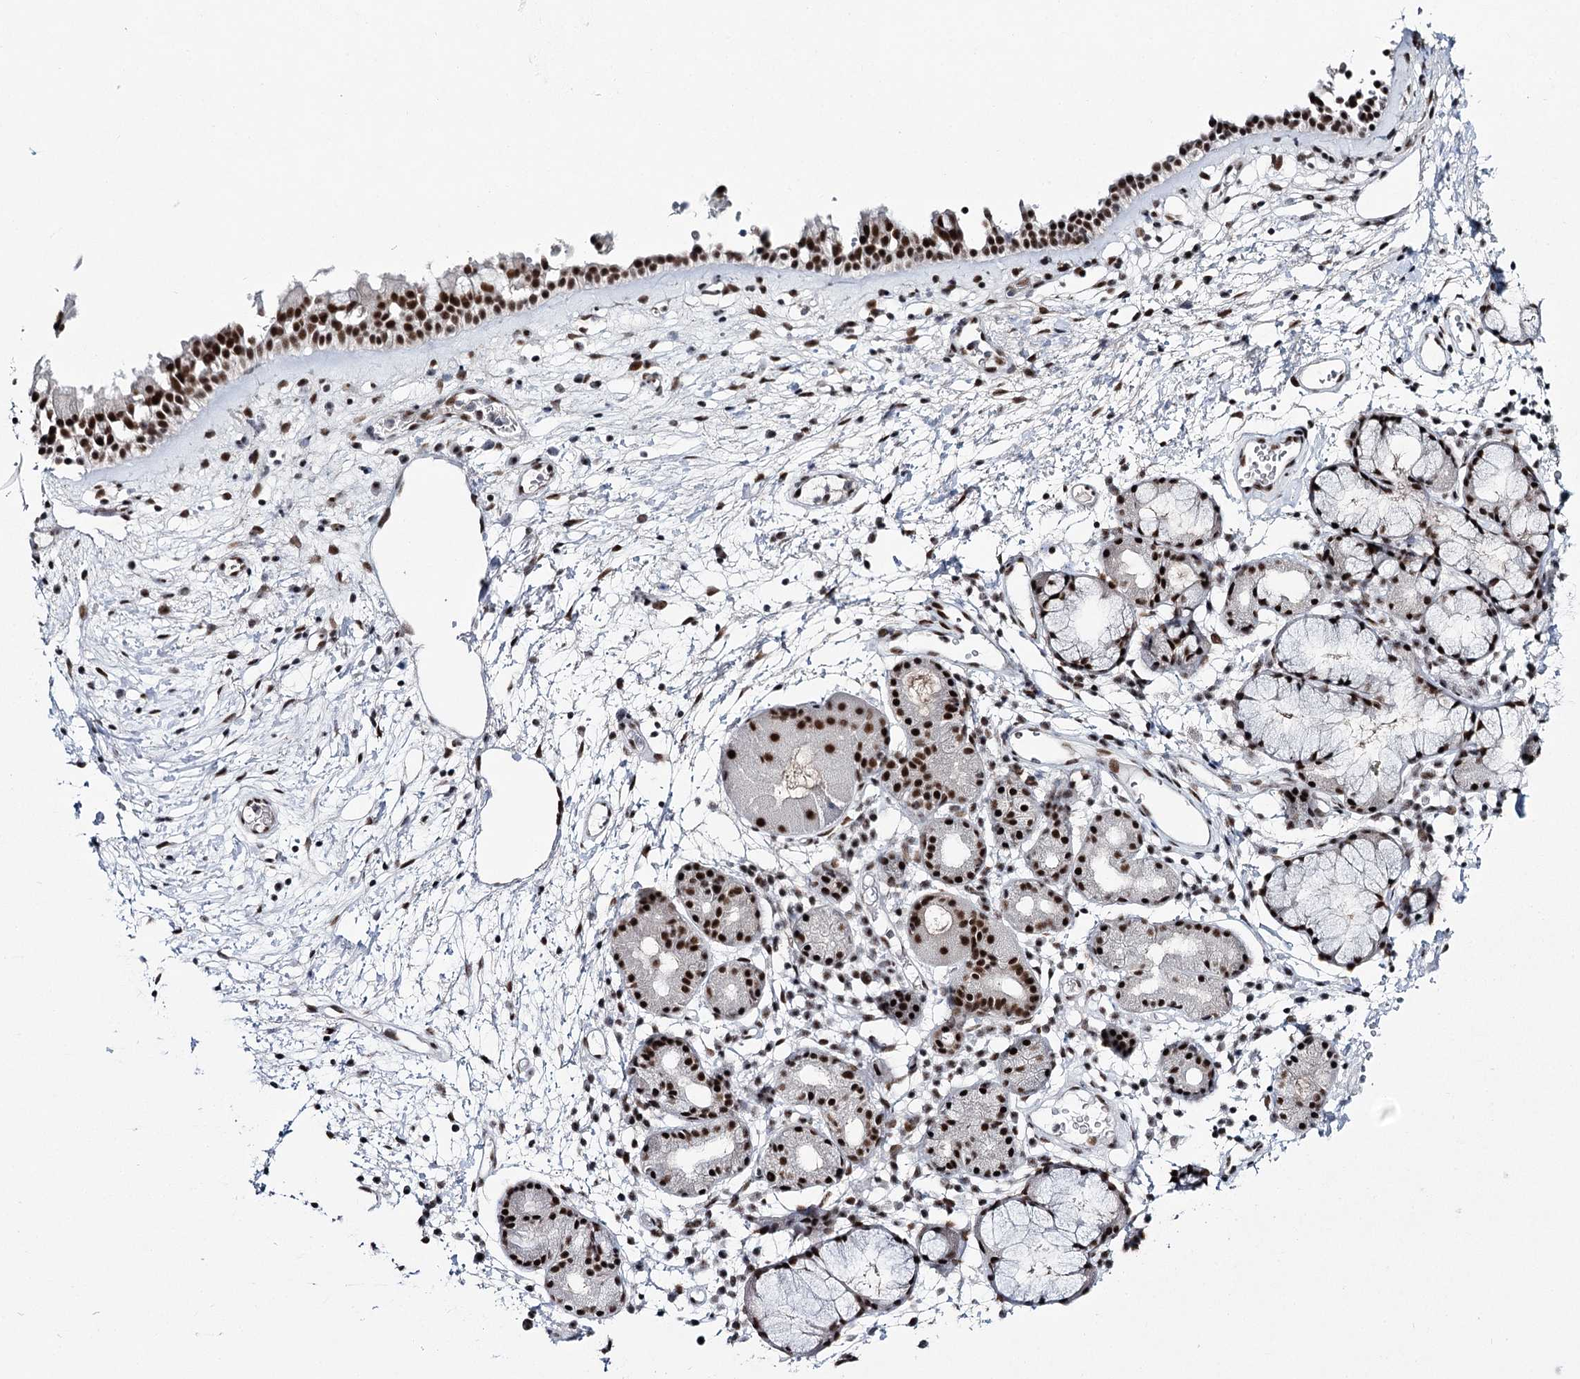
{"staining": {"intensity": "strong", "quantity": ">75%", "location": "nuclear"}, "tissue": "nasopharynx", "cell_type": "Respiratory epithelial cells", "image_type": "normal", "snomed": [{"axis": "morphology", "description": "Normal tissue, NOS"}, {"axis": "morphology", "description": "Inflammation, NOS"}, {"axis": "topography", "description": "Nasopharynx"}], "caption": "High-magnification brightfield microscopy of benign nasopharynx stained with DAB (3,3'-diaminobenzidine) (brown) and counterstained with hematoxylin (blue). respiratory epithelial cells exhibit strong nuclear expression is seen in approximately>75% of cells.", "gene": "SCAF8", "patient": {"sex": "male", "age": 70}}